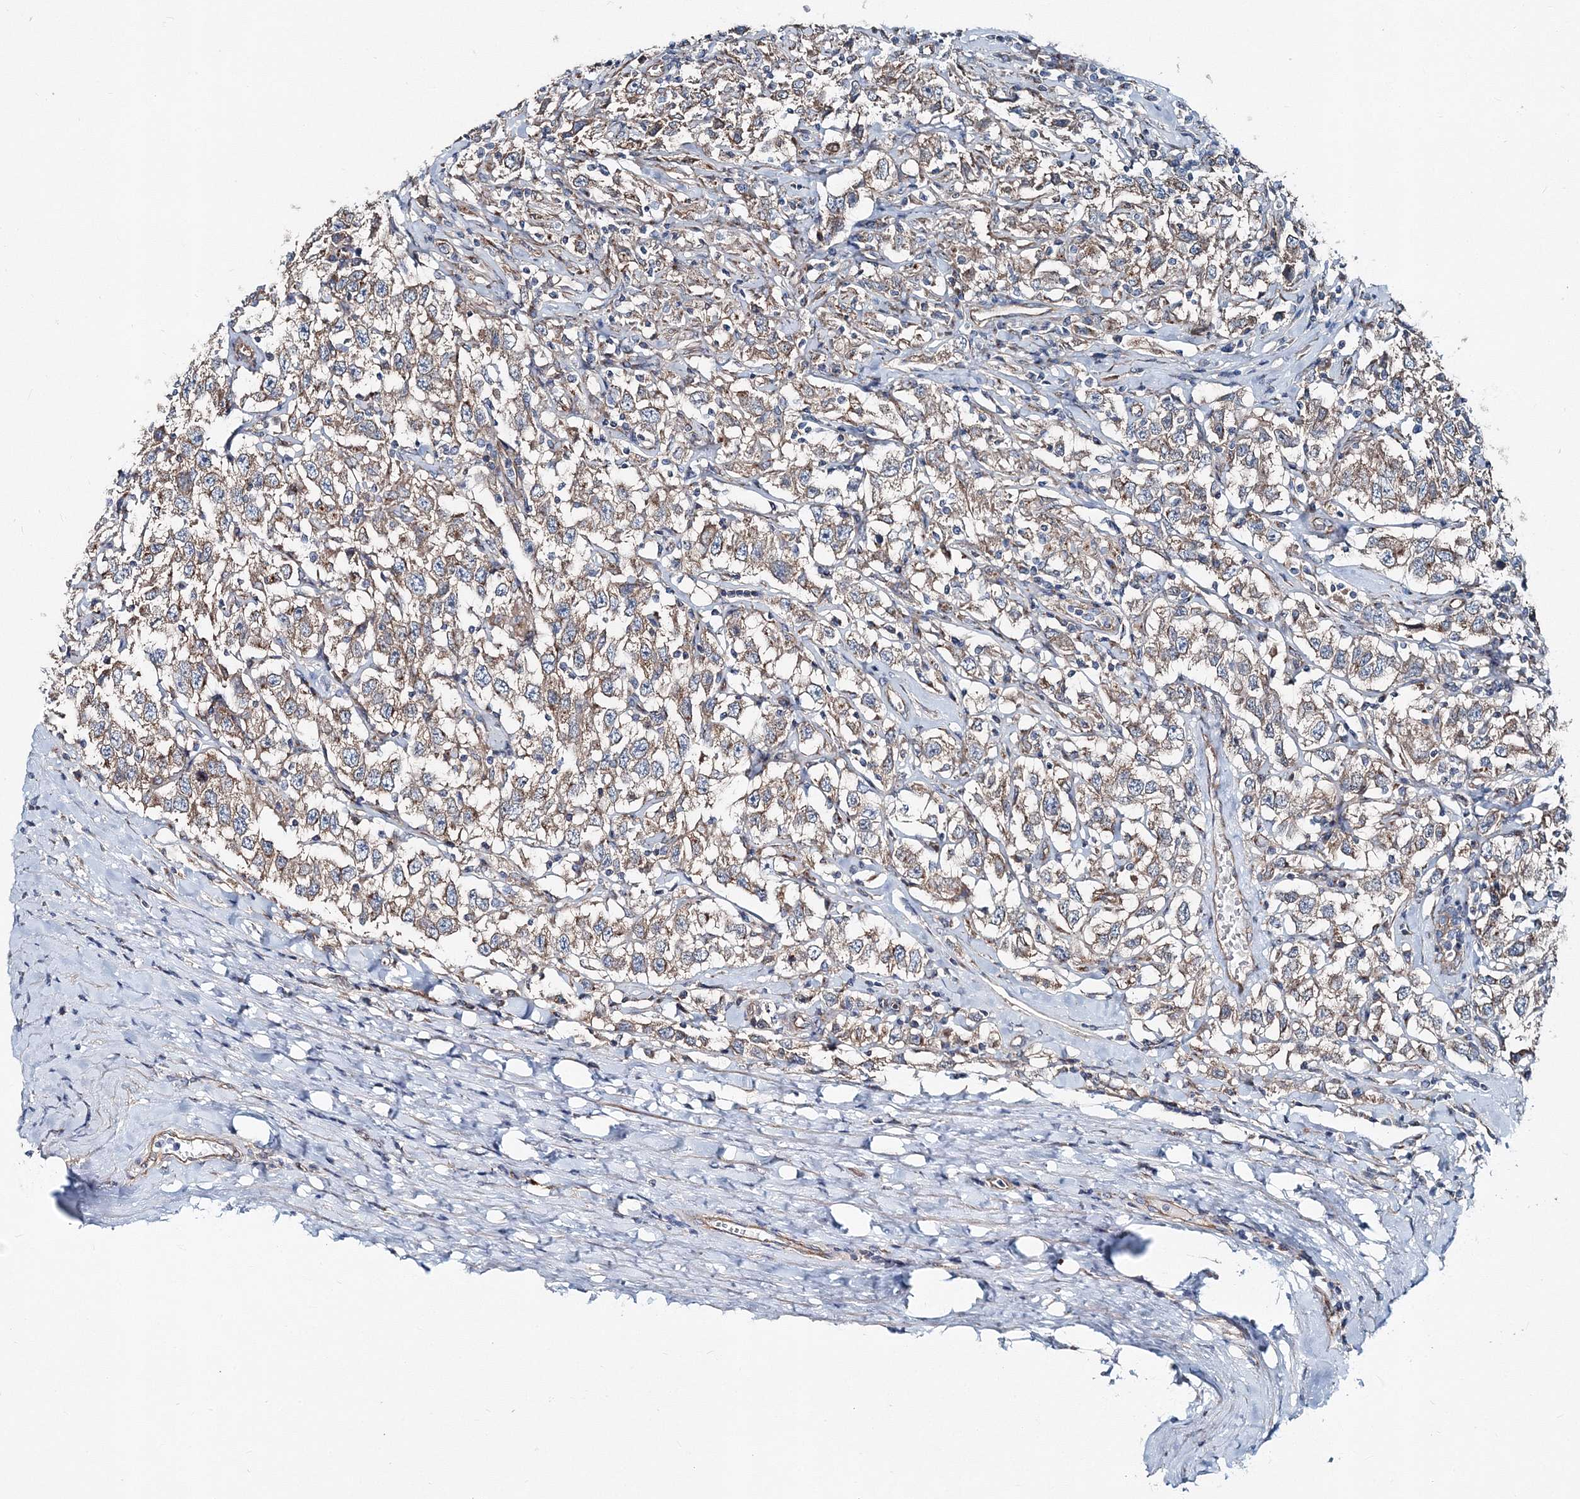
{"staining": {"intensity": "moderate", "quantity": ">75%", "location": "cytoplasmic/membranous"}, "tissue": "testis cancer", "cell_type": "Tumor cells", "image_type": "cancer", "snomed": [{"axis": "morphology", "description": "Seminoma, NOS"}, {"axis": "topography", "description": "Testis"}], "caption": "A high-resolution histopathology image shows immunohistochemistry staining of testis cancer (seminoma), which shows moderate cytoplasmic/membranous positivity in approximately >75% of tumor cells. The staining was performed using DAB (3,3'-diaminobenzidine), with brown indicating positive protein expression. Nuclei are stained blue with hematoxylin.", "gene": "MPHOSPH9", "patient": {"sex": "male", "age": 41}}